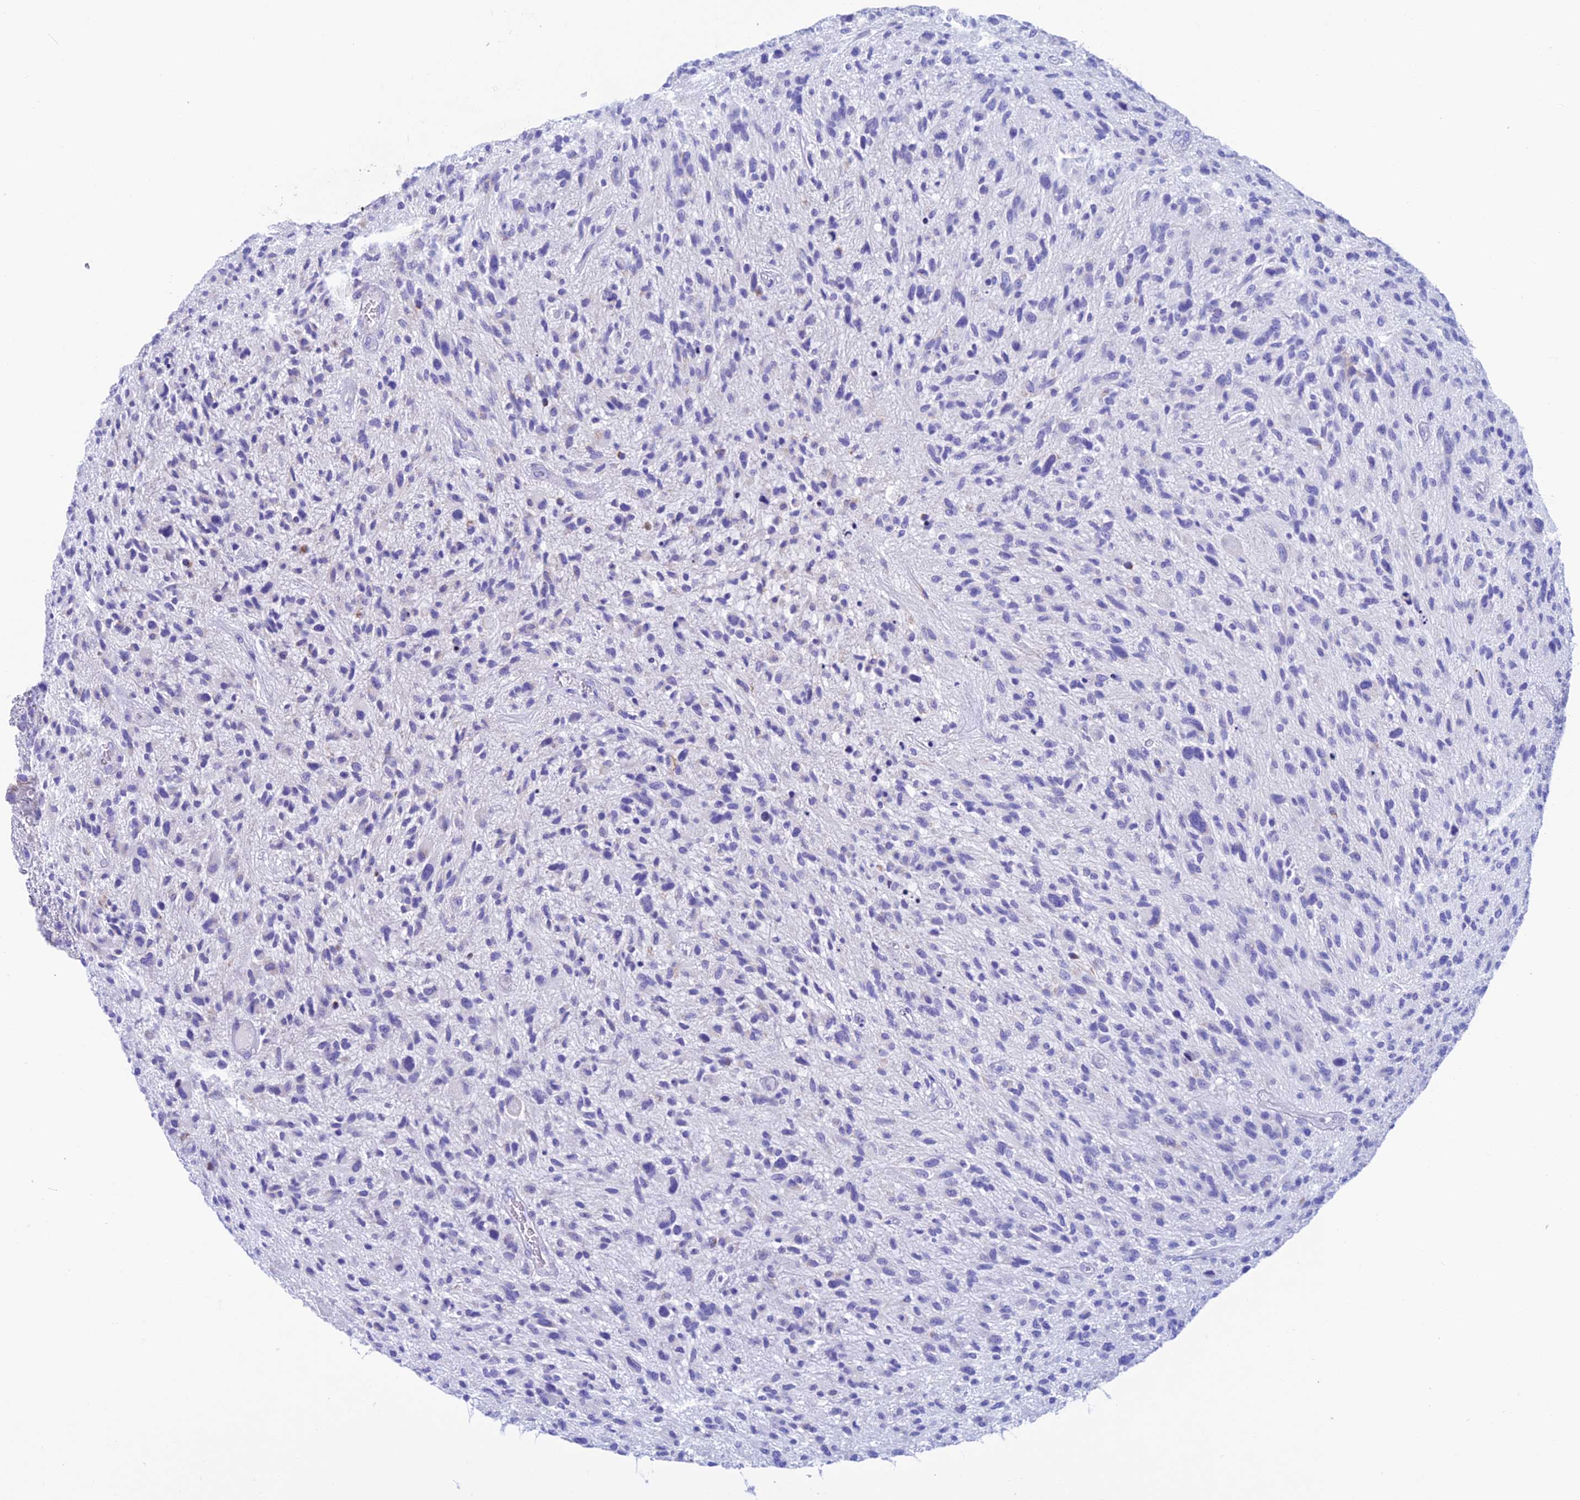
{"staining": {"intensity": "negative", "quantity": "none", "location": "none"}, "tissue": "glioma", "cell_type": "Tumor cells", "image_type": "cancer", "snomed": [{"axis": "morphology", "description": "Glioma, malignant, High grade"}, {"axis": "topography", "description": "Brain"}], "caption": "This is an immunohistochemistry micrograph of human malignant glioma (high-grade). There is no positivity in tumor cells.", "gene": "NXPE4", "patient": {"sex": "male", "age": 47}}